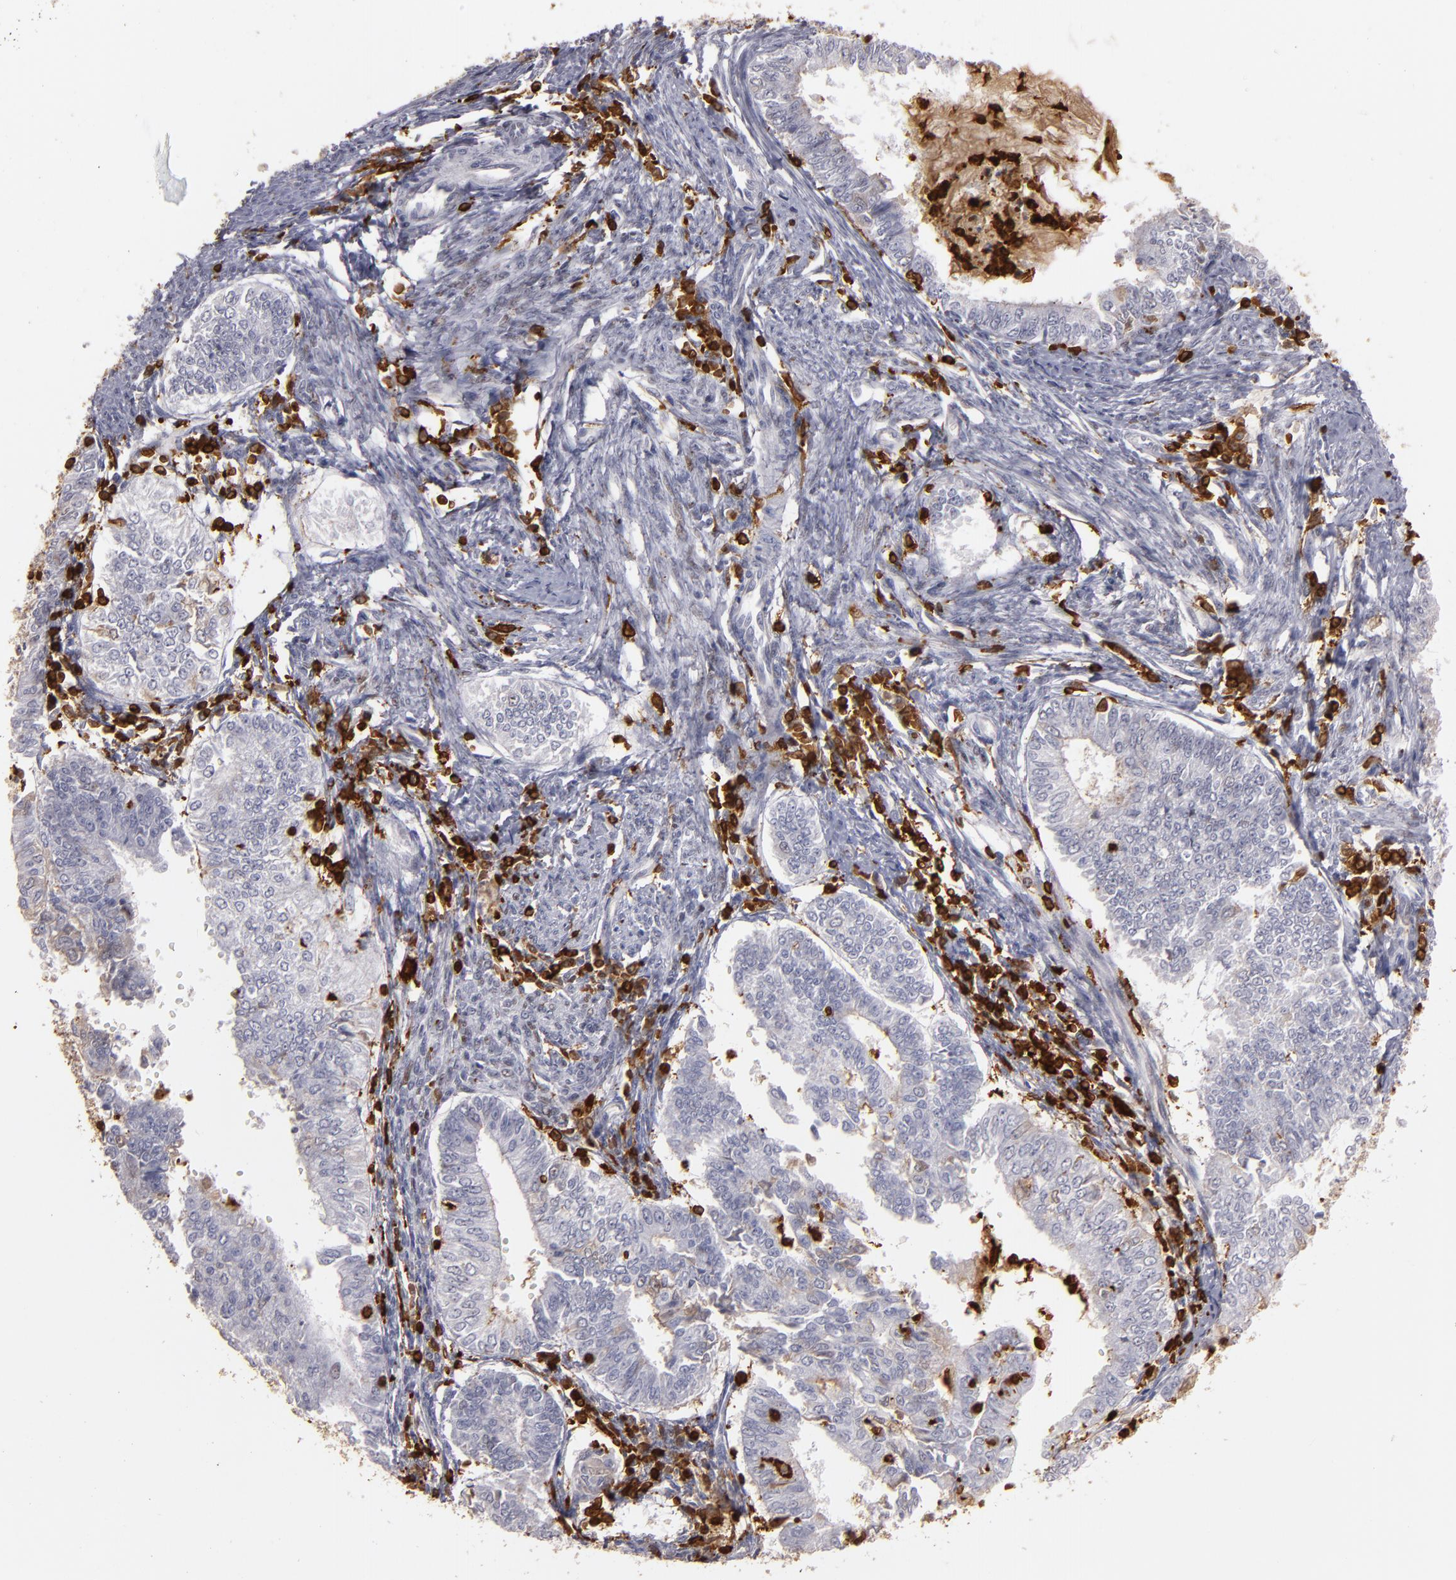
{"staining": {"intensity": "negative", "quantity": "none", "location": "none"}, "tissue": "endometrial cancer", "cell_type": "Tumor cells", "image_type": "cancer", "snomed": [{"axis": "morphology", "description": "Adenocarcinoma, NOS"}, {"axis": "topography", "description": "Endometrium"}], "caption": "This is an IHC micrograph of human adenocarcinoma (endometrial). There is no staining in tumor cells.", "gene": "WAS", "patient": {"sex": "female", "age": 66}}